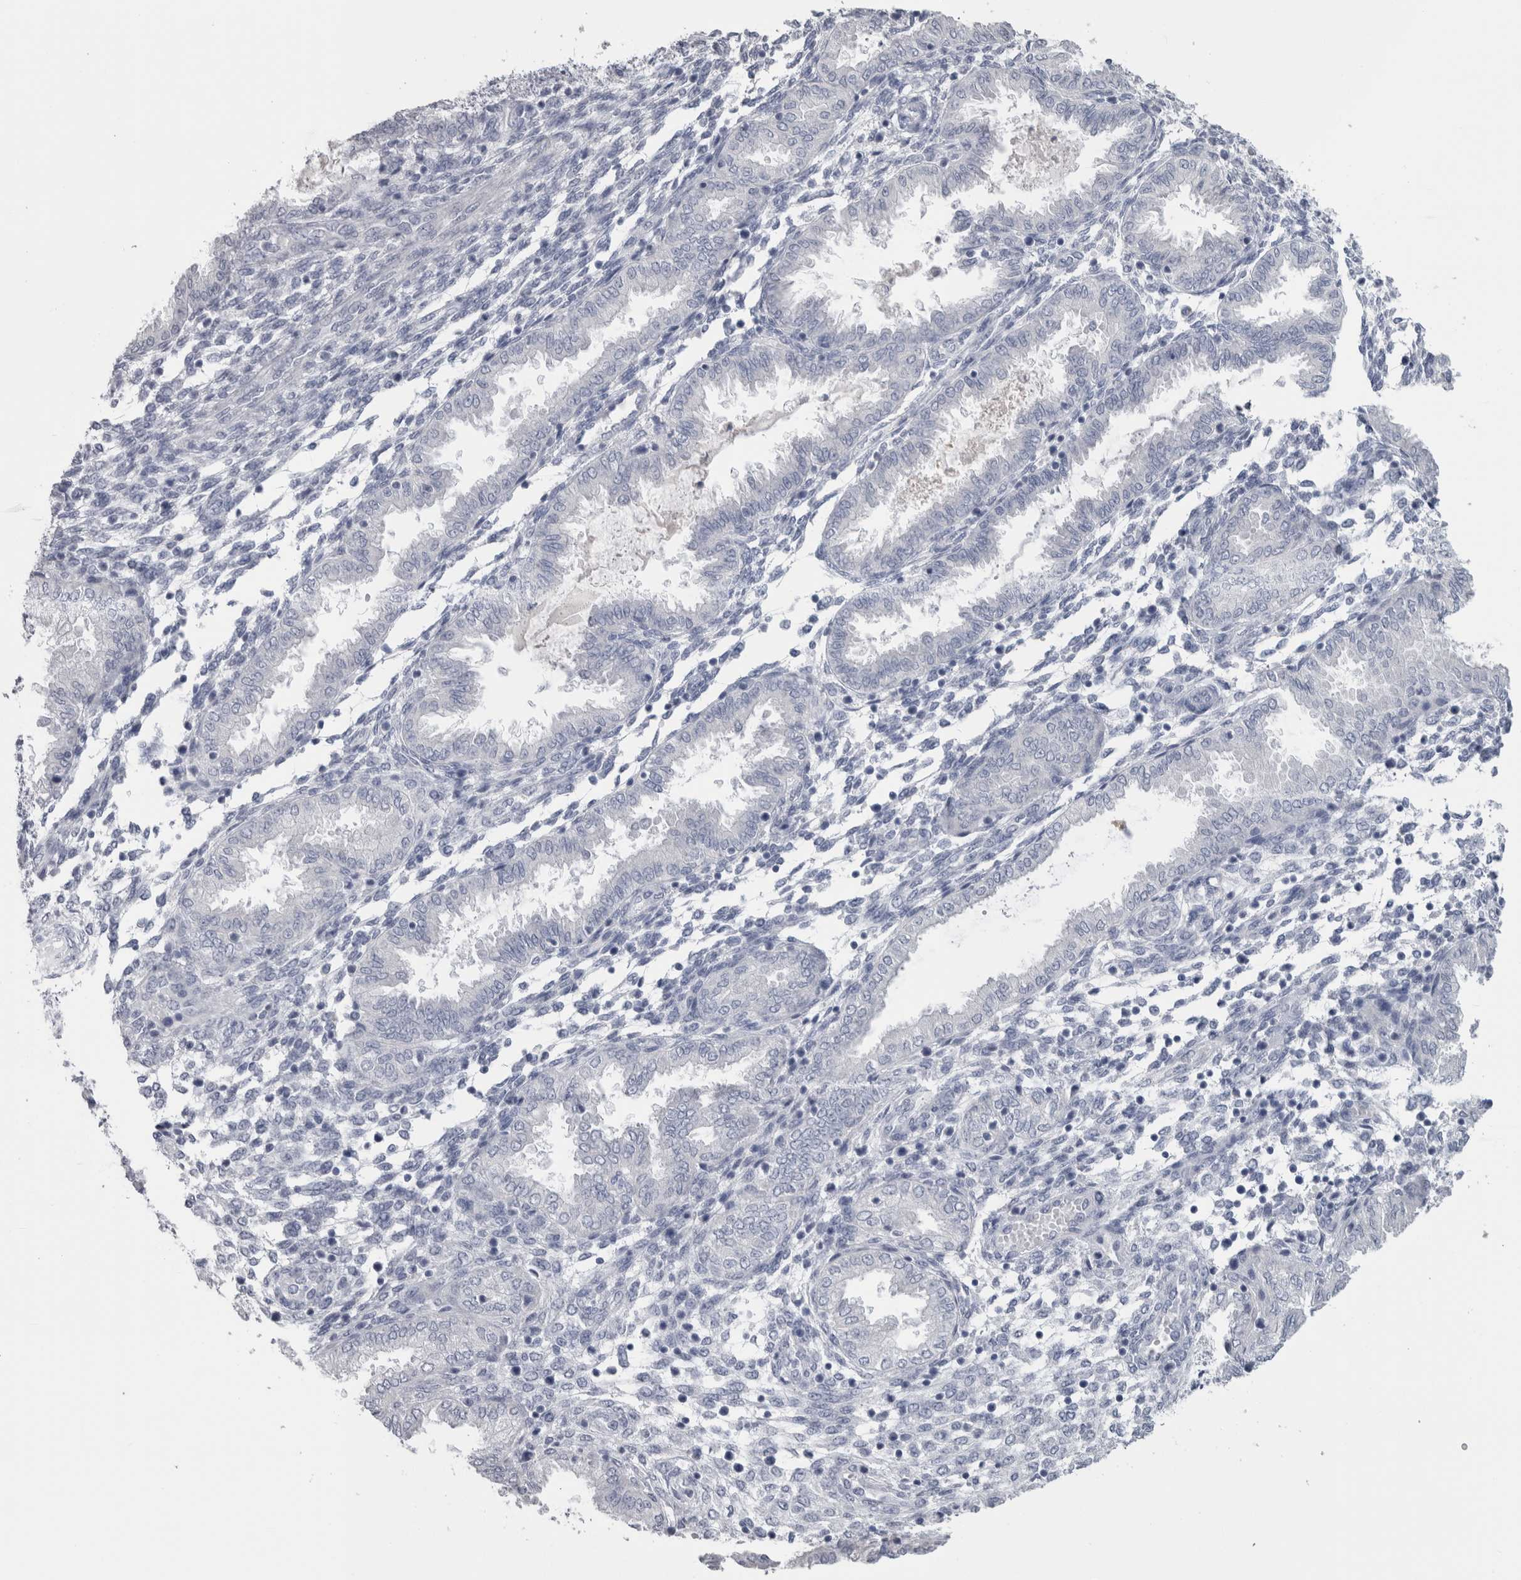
{"staining": {"intensity": "negative", "quantity": "none", "location": "none"}, "tissue": "endometrium", "cell_type": "Cells in endometrial stroma", "image_type": "normal", "snomed": [{"axis": "morphology", "description": "Normal tissue, NOS"}, {"axis": "topography", "description": "Endometrium"}], "caption": "Immunohistochemistry (IHC) photomicrograph of normal endometrium stained for a protein (brown), which shows no expression in cells in endometrial stroma.", "gene": "MSMB", "patient": {"sex": "female", "age": 33}}